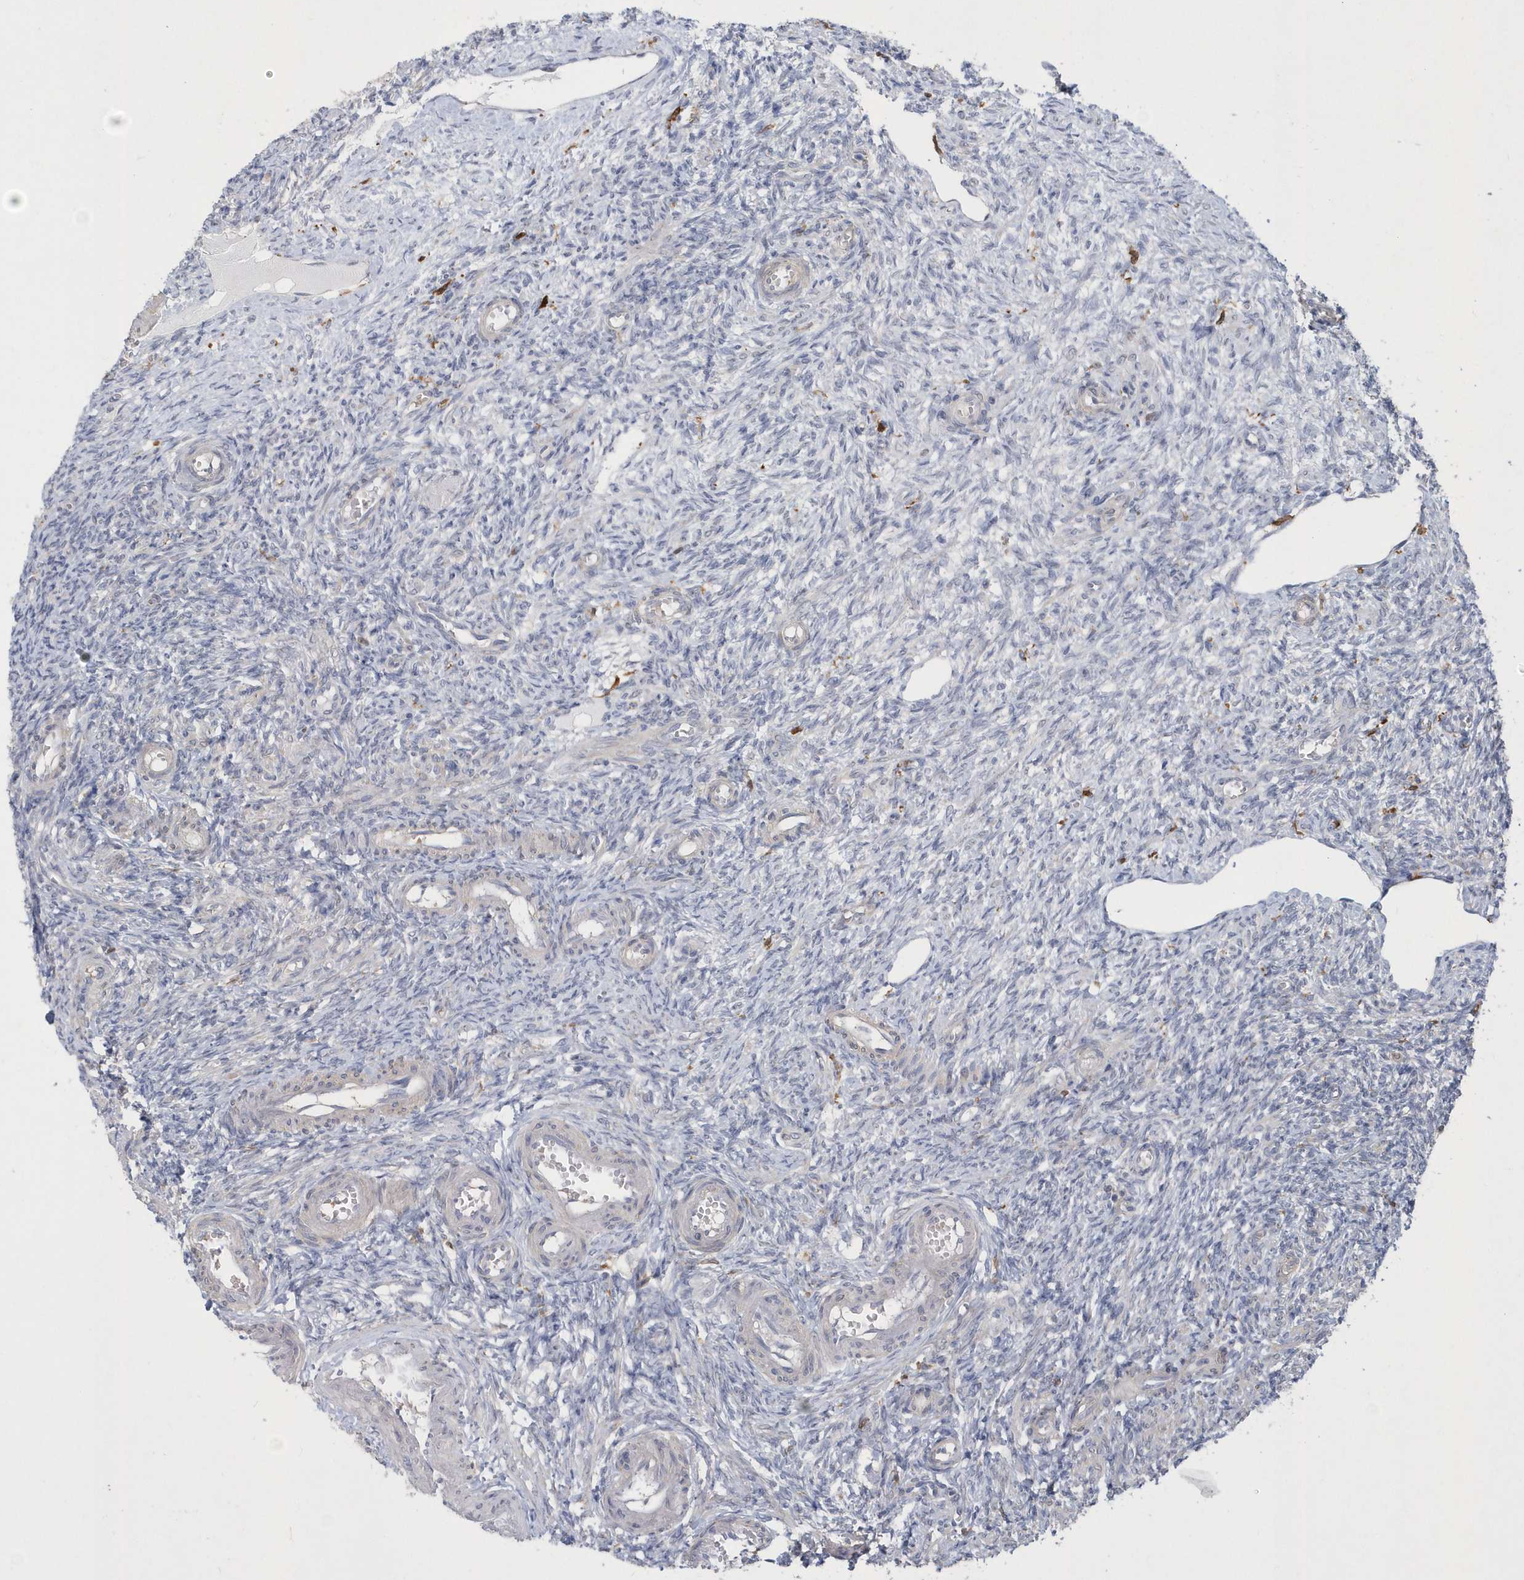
{"staining": {"intensity": "negative", "quantity": "none", "location": "none"}, "tissue": "ovary", "cell_type": "Ovarian stroma cells", "image_type": "normal", "snomed": [{"axis": "morphology", "description": "Normal tissue, NOS"}, {"axis": "topography", "description": "Ovary"}], "caption": "The histopathology image reveals no staining of ovarian stroma cells in normal ovary.", "gene": "TSPEAR", "patient": {"sex": "female", "age": 27}}